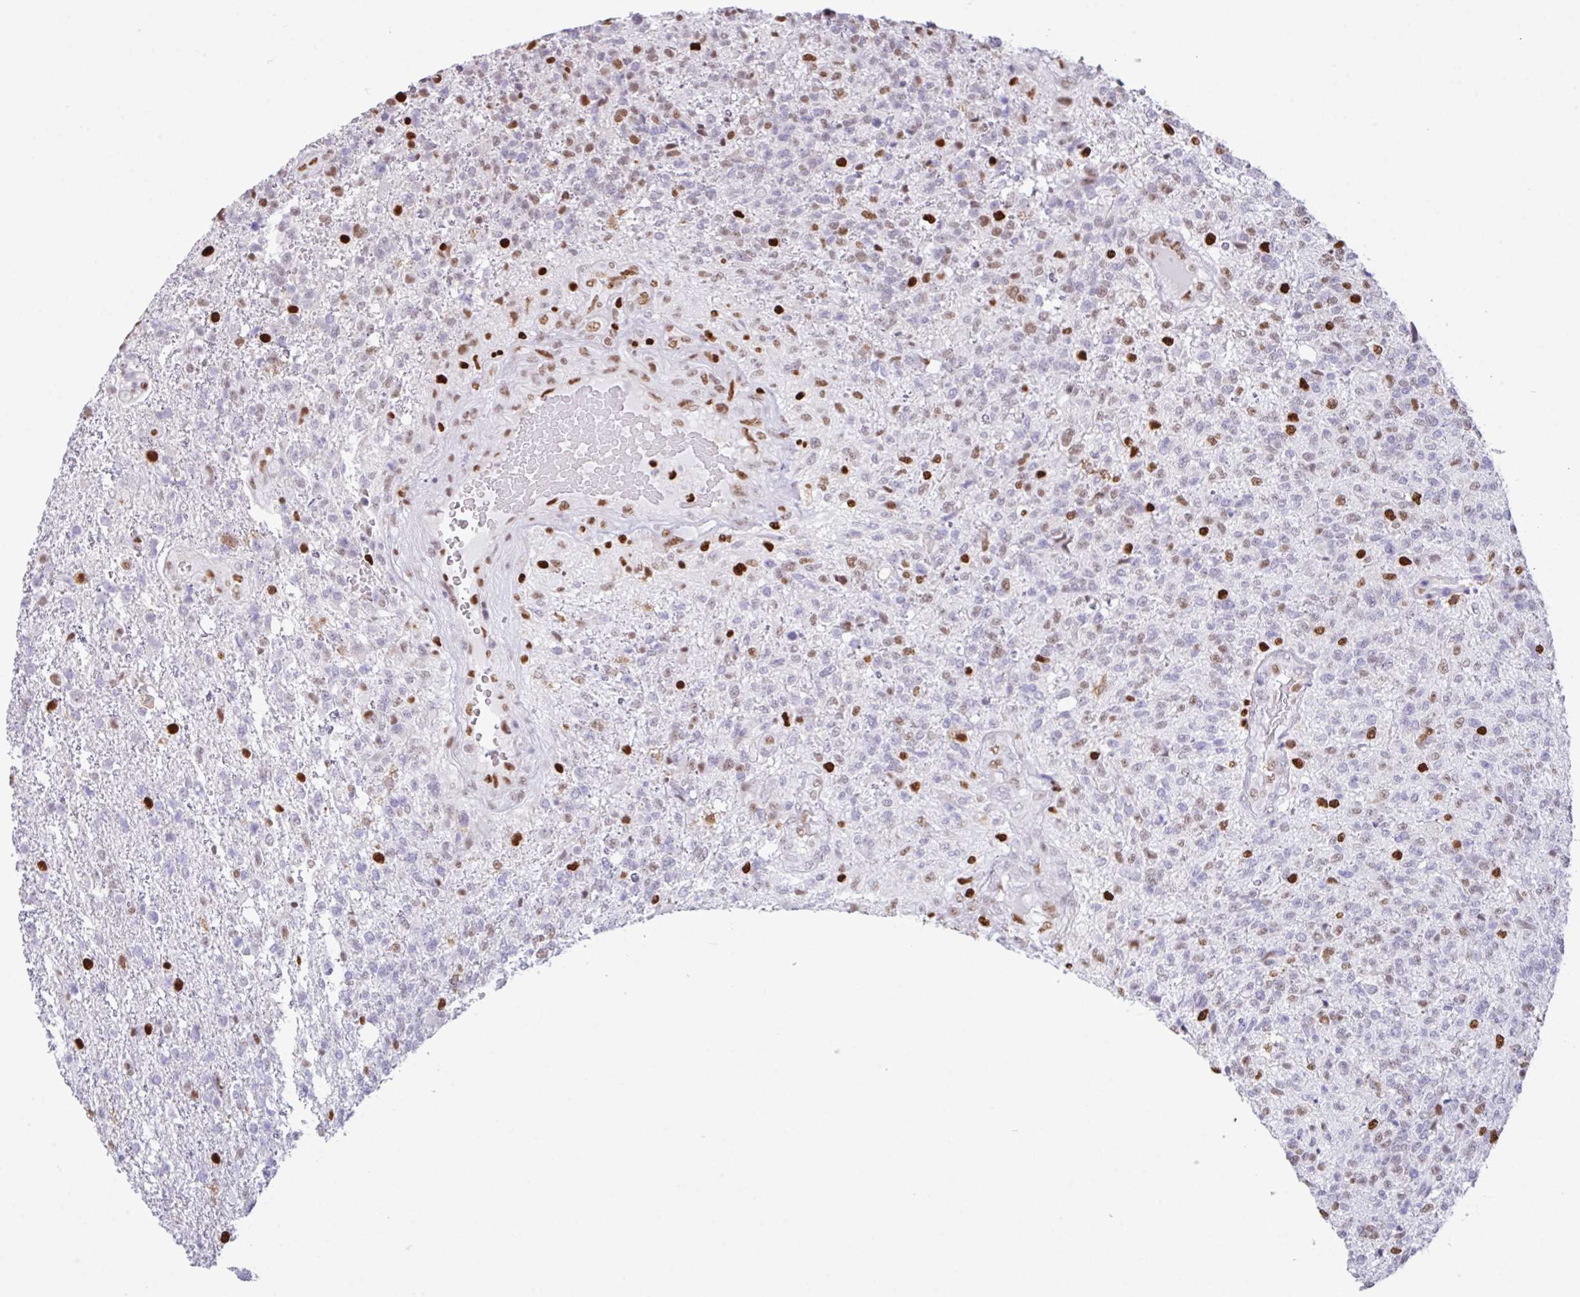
{"staining": {"intensity": "moderate", "quantity": "<25%", "location": "nuclear"}, "tissue": "glioma", "cell_type": "Tumor cells", "image_type": "cancer", "snomed": [{"axis": "morphology", "description": "Glioma, malignant, High grade"}, {"axis": "topography", "description": "Brain"}], "caption": "This image exhibits glioma stained with immunohistochemistry to label a protein in brown. The nuclear of tumor cells show moderate positivity for the protein. Nuclei are counter-stained blue.", "gene": "BTBD10", "patient": {"sex": "male", "age": 56}}